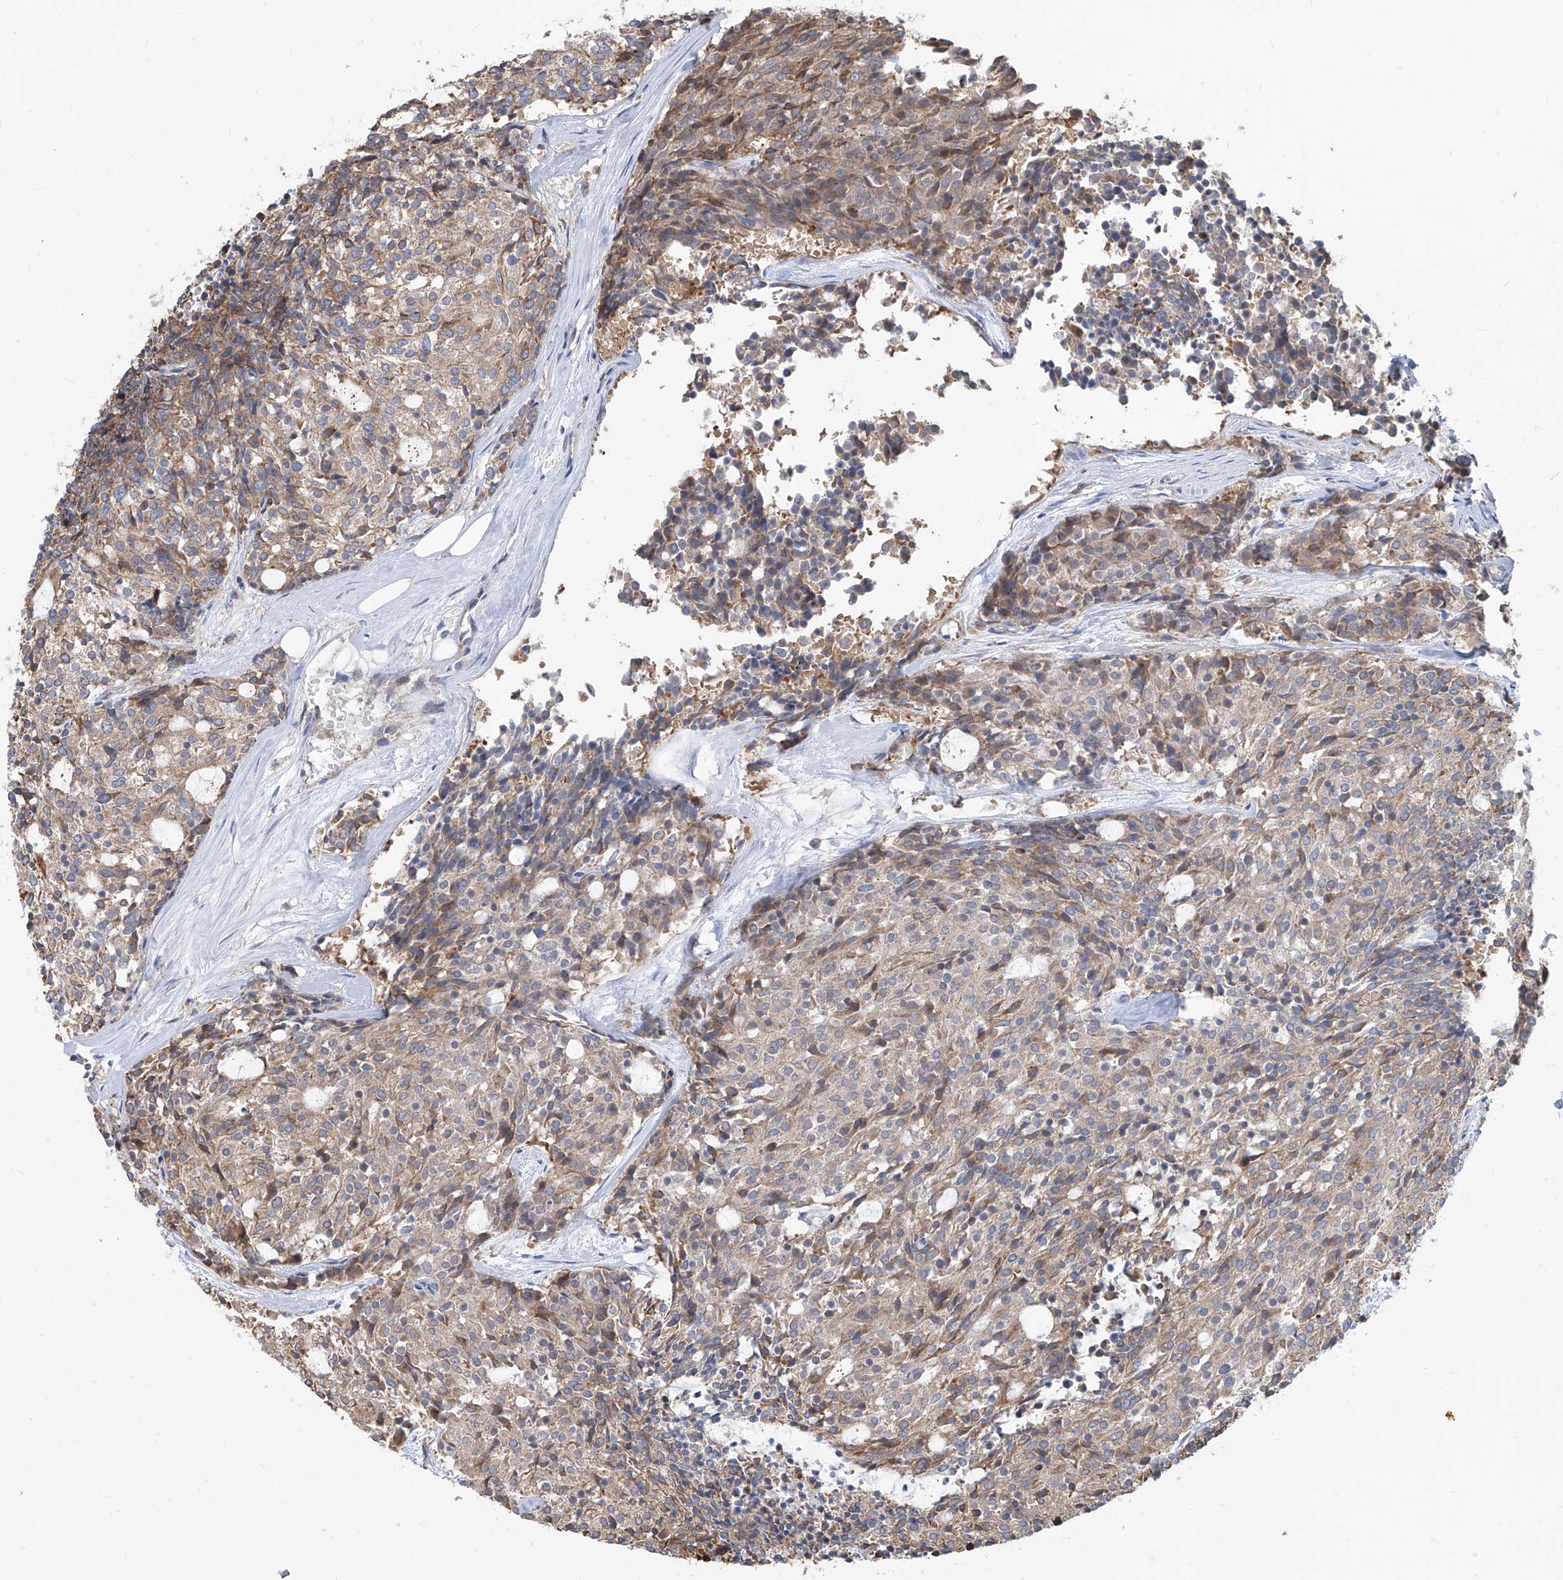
{"staining": {"intensity": "moderate", "quantity": "25%-75%", "location": "cytoplasmic/membranous"}, "tissue": "carcinoid", "cell_type": "Tumor cells", "image_type": "cancer", "snomed": [{"axis": "morphology", "description": "Carcinoid, malignant, NOS"}, {"axis": "topography", "description": "Pancreas"}], "caption": "Human carcinoid stained with a brown dye reveals moderate cytoplasmic/membranous positive positivity in about 25%-75% of tumor cells.", "gene": "FAM83B", "patient": {"sex": "female", "age": 54}}